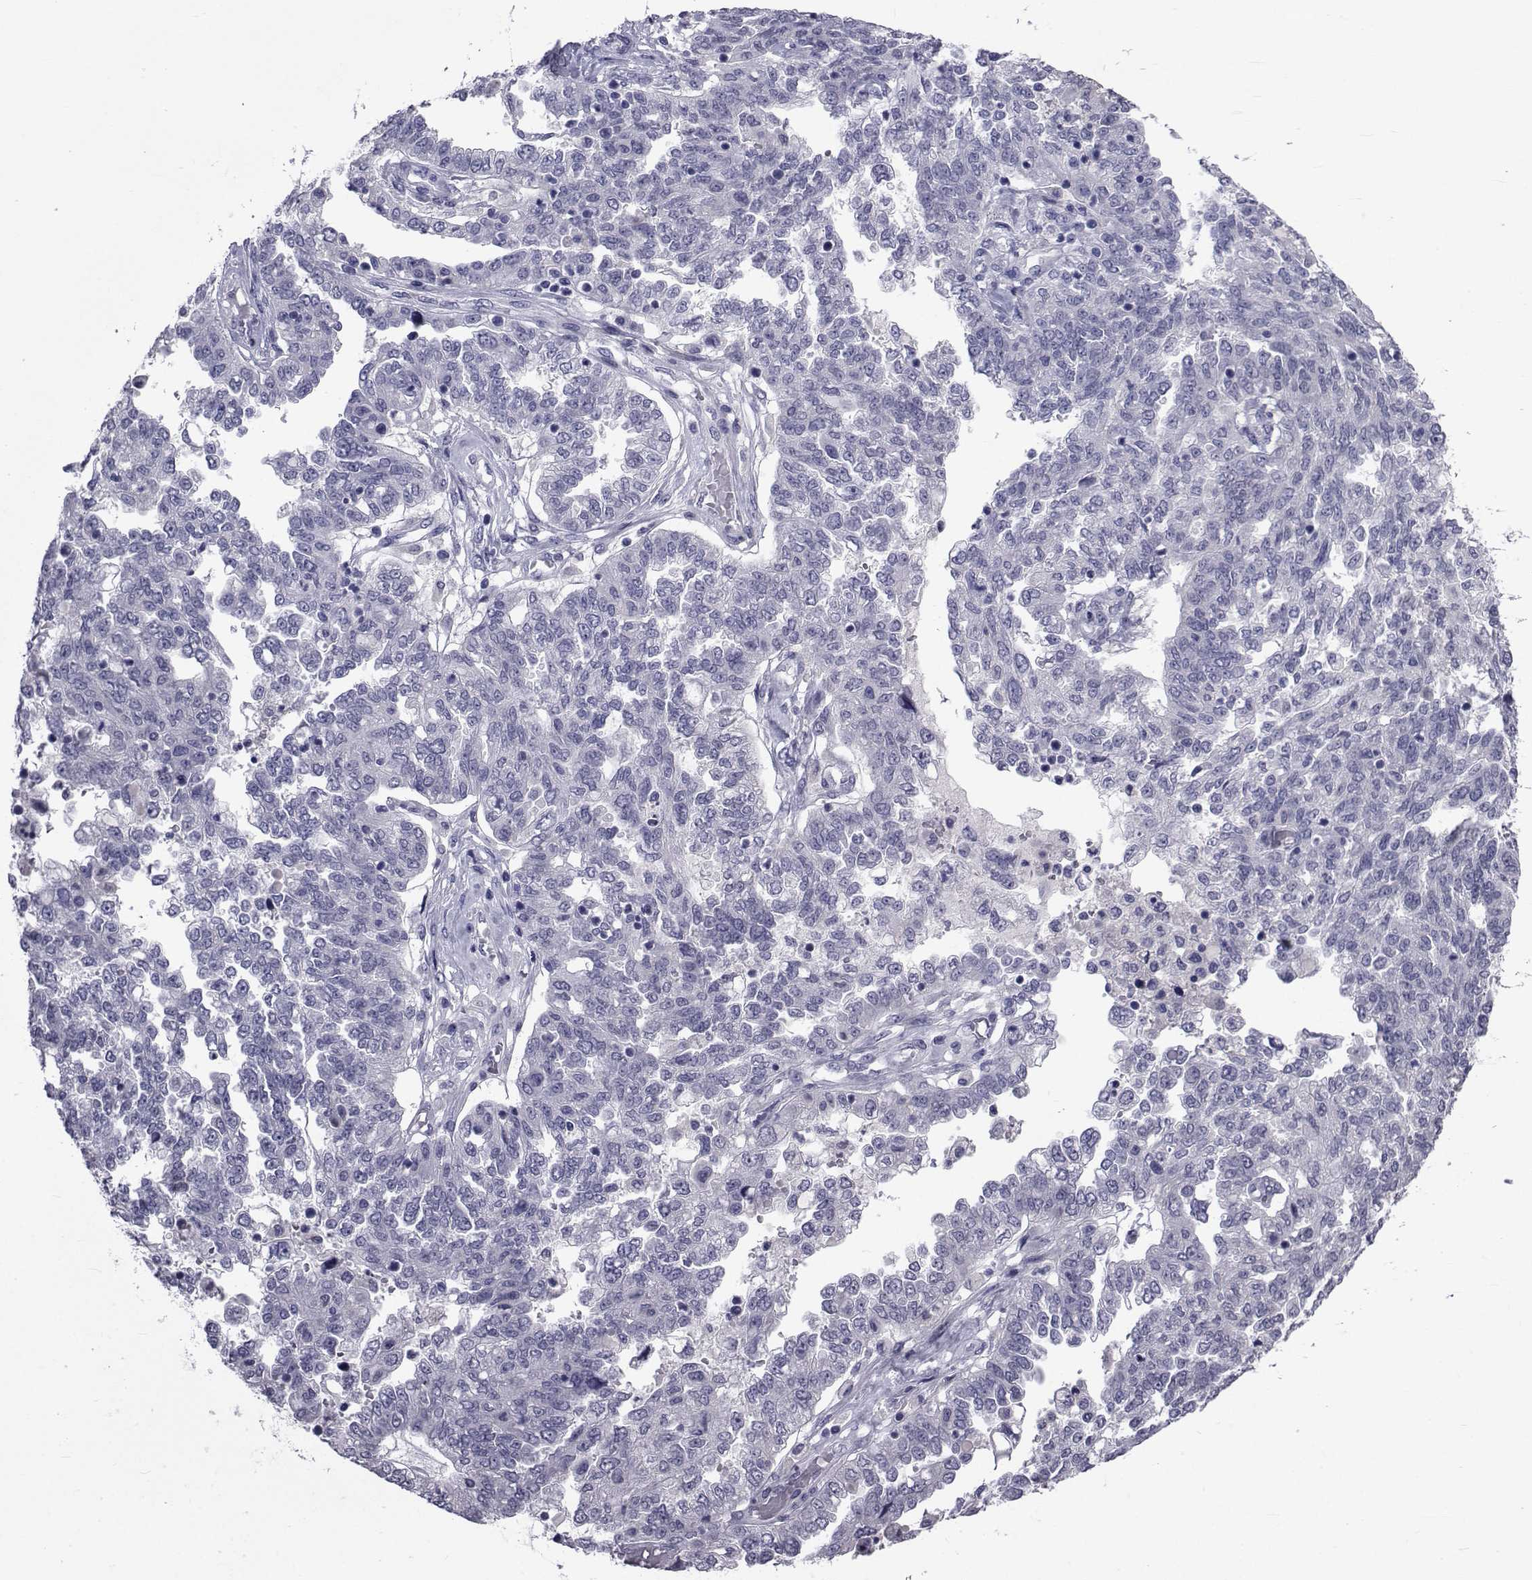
{"staining": {"intensity": "negative", "quantity": "none", "location": "none"}, "tissue": "ovarian cancer", "cell_type": "Tumor cells", "image_type": "cancer", "snomed": [{"axis": "morphology", "description": "Cystadenocarcinoma, serous, NOS"}, {"axis": "topography", "description": "Ovary"}], "caption": "Tumor cells show no significant staining in ovarian serous cystadenocarcinoma. The staining is performed using DAB brown chromogen with nuclei counter-stained in using hematoxylin.", "gene": "SEMA5B", "patient": {"sex": "female", "age": 67}}